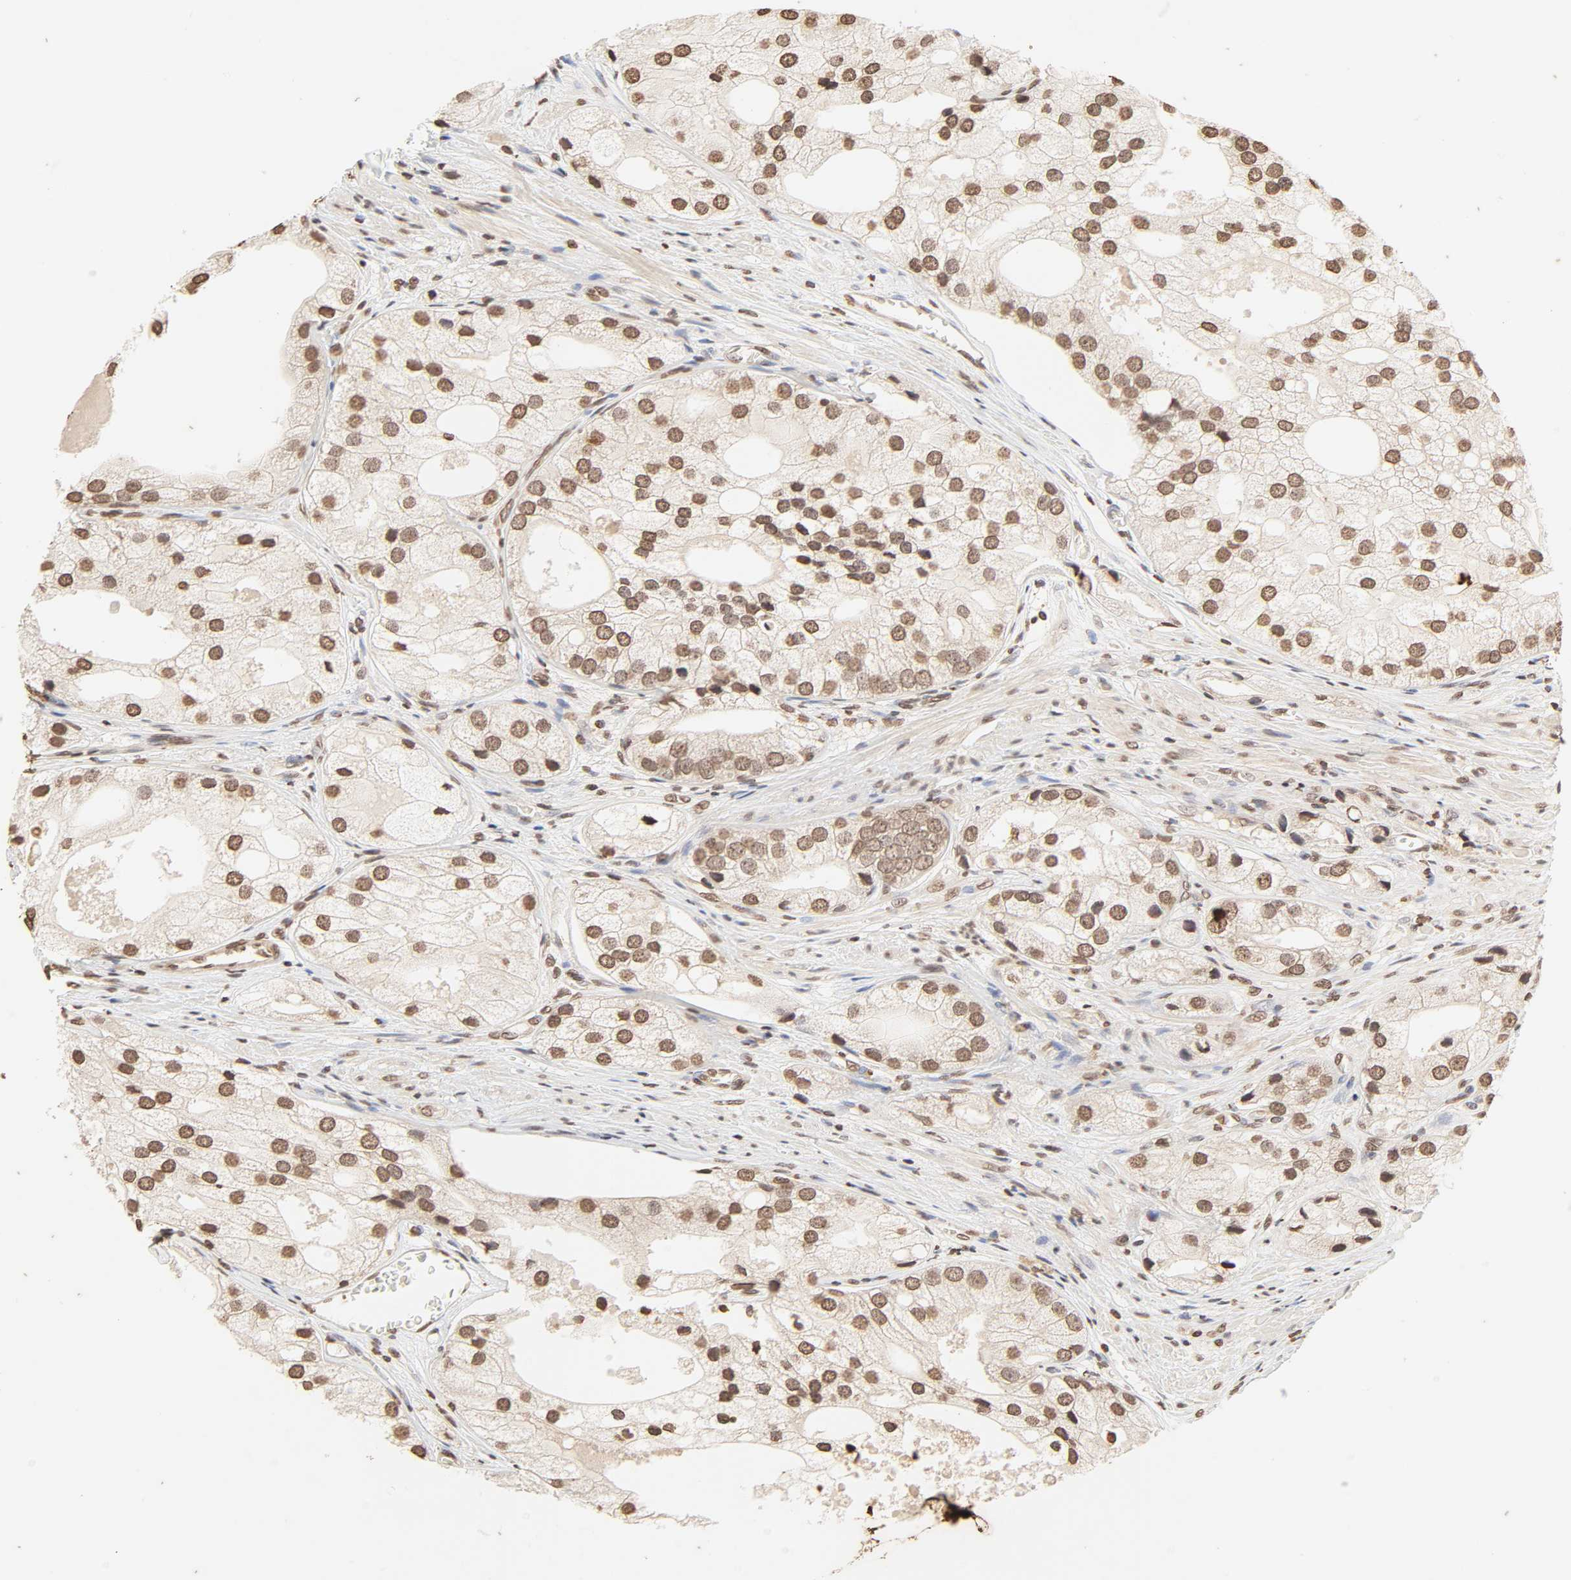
{"staining": {"intensity": "moderate", "quantity": ">75%", "location": "cytoplasmic/membranous,nuclear"}, "tissue": "prostate cancer", "cell_type": "Tumor cells", "image_type": "cancer", "snomed": [{"axis": "morphology", "description": "Adenocarcinoma, Low grade"}, {"axis": "topography", "description": "Prostate"}], "caption": "The immunohistochemical stain labels moderate cytoplasmic/membranous and nuclear expression in tumor cells of prostate cancer (adenocarcinoma (low-grade)) tissue. Nuclei are stained in blue.", "gene": "TBL1X", "patient": {"sex": "male", "age": 69}}